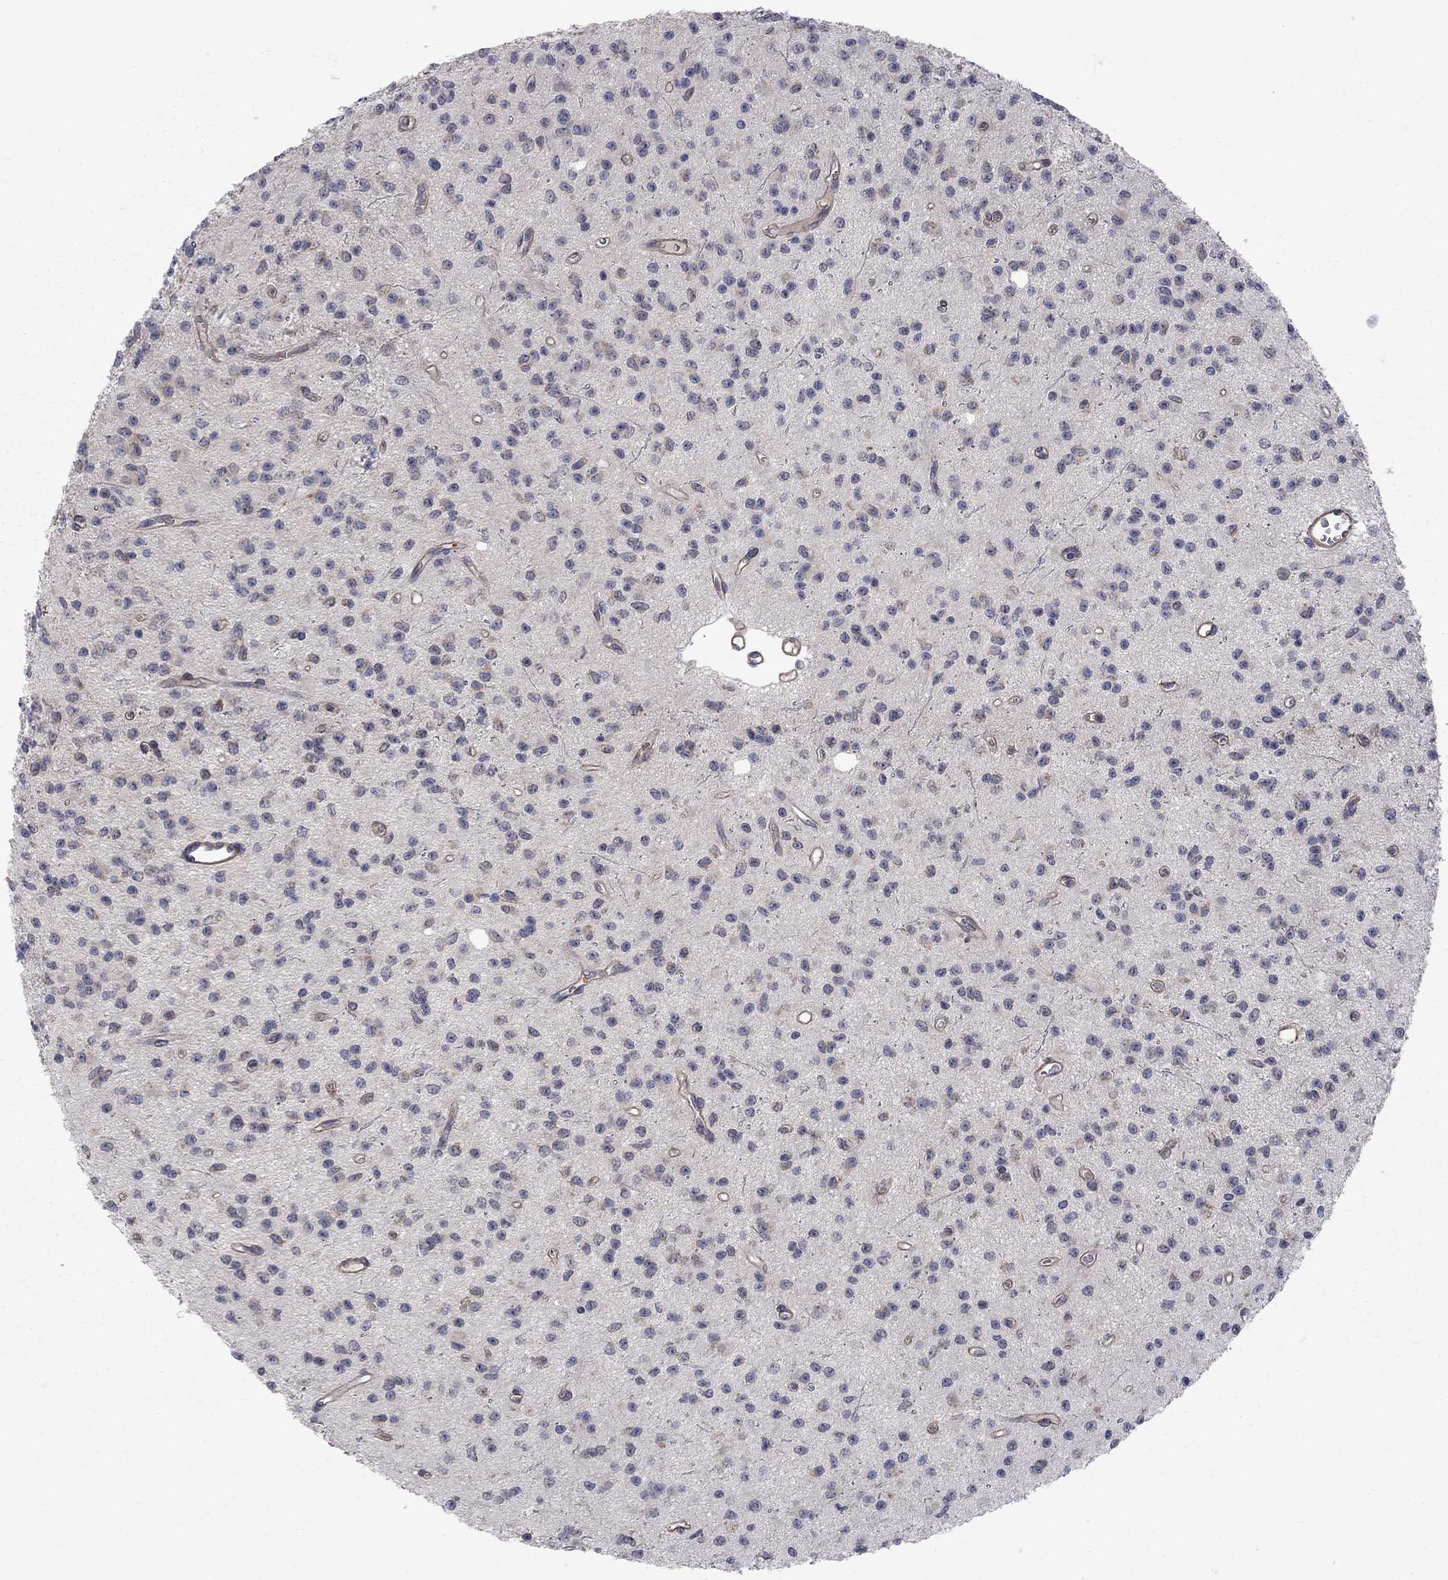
{"staining": {"intensity": "negative", "quantity": "none", "location": "none"}, "tissue": "glioma", "cell_type": "Tumor cells", "image_type": "cancer", "snomed": [{"axis": "morphology", "description": "Glioma, malignant, Low grade"}, {"axis": "topography", "description": "Brain"}], "caption": "Tumor cells show no significant protein staining in malignant glioma (low-grade).", "gene": "EXOC3L2", "patient": {"sex": "female", "age": 45}}